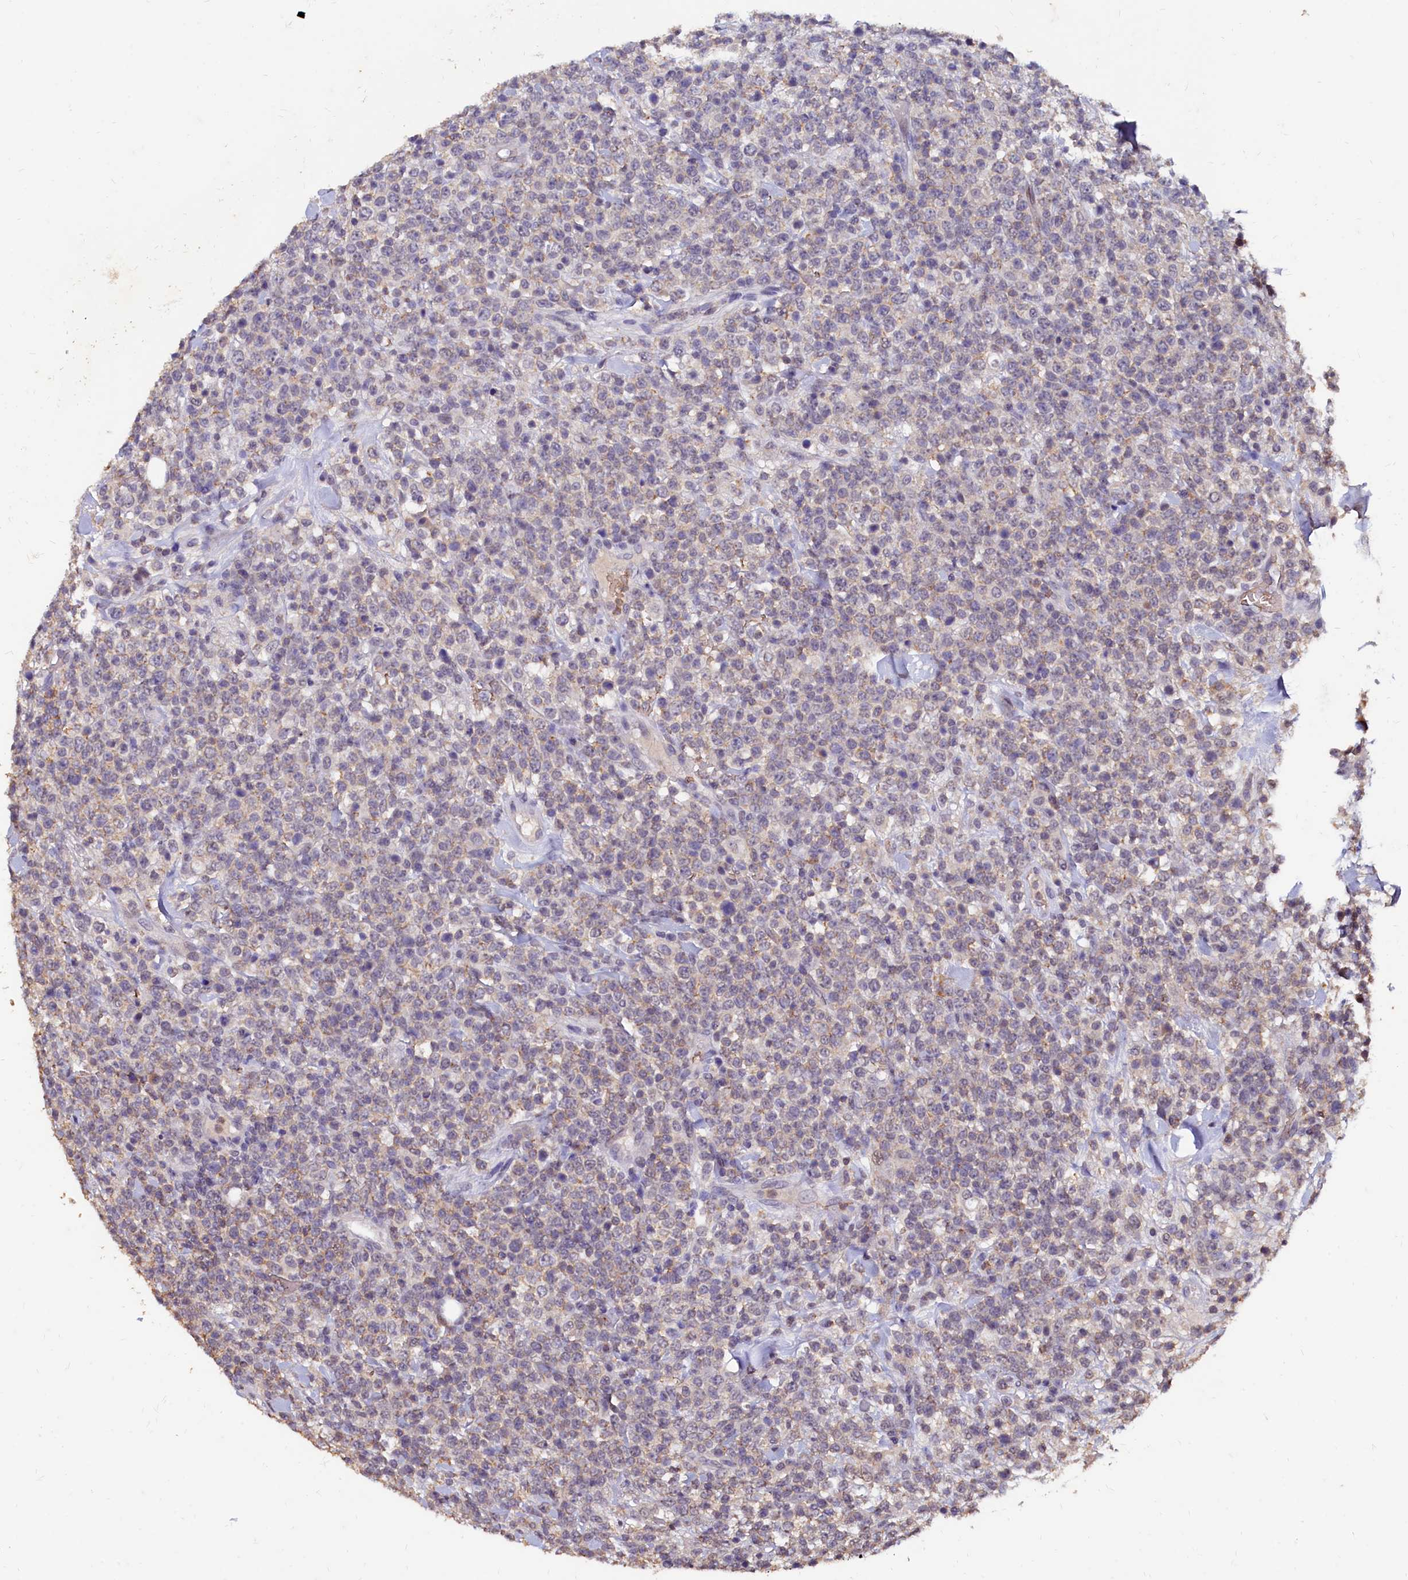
{"staining": {"intensity": "weak", "quantity": "<25%", "location": "cytoplasmic/membranous"}, "tissue": "lymphoma", "cell_type": "Tumor cells", "image_type": "cancer", "snomed": [{"axis": "morphology", "description": "Malignant lymphoma, non-Hodgkin's type, High grade"}, {"axis": "topography", "description": "Colon"}], "caption": "This is a photomicrograph of IHC staining of lymphoma, which shows no expression in tumor cells.", "gene": "CSTPP1", "patient": {"sex": "female", "age": 53}}